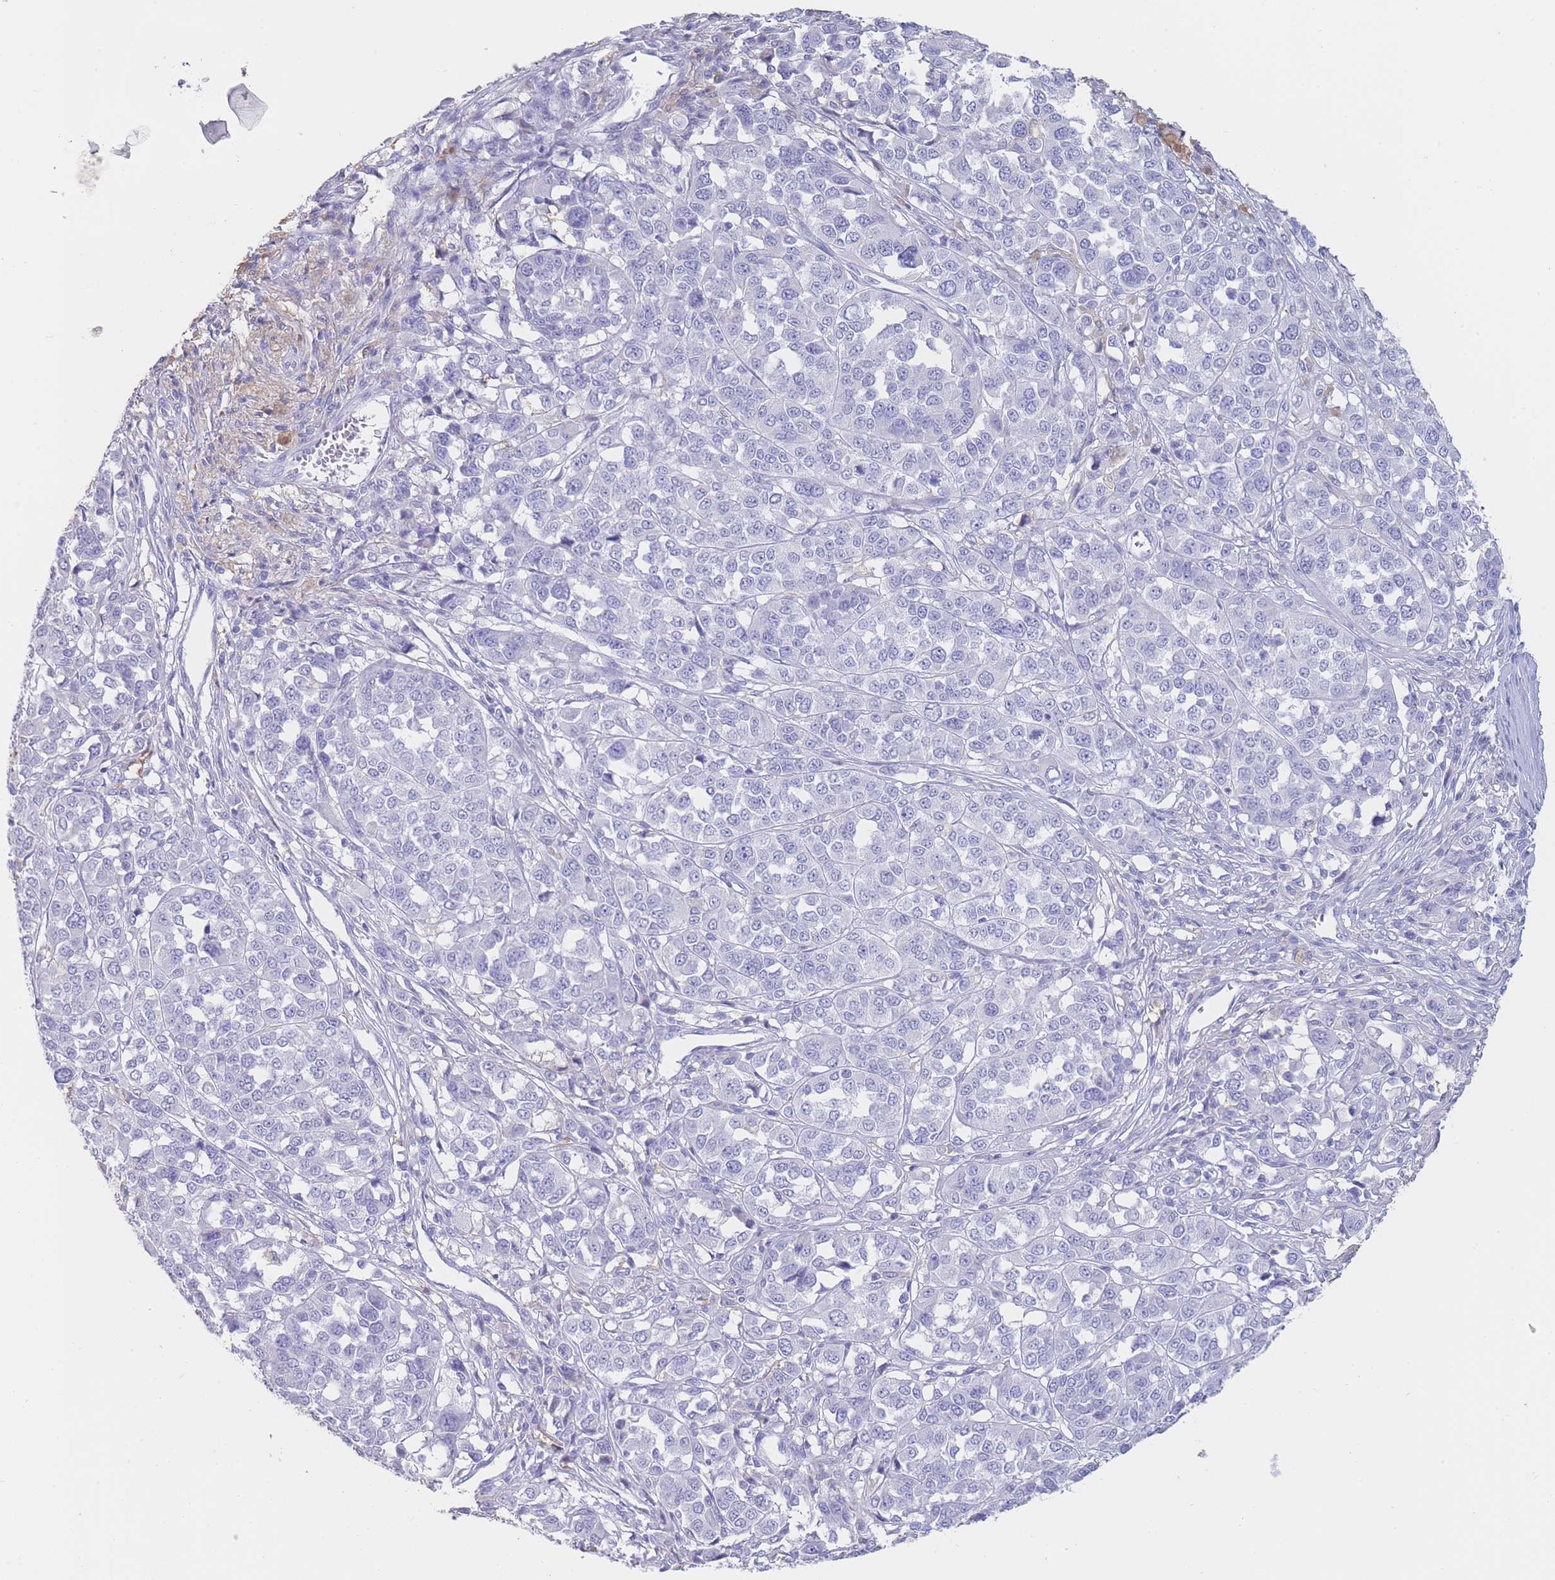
{"staining": {"intensity": "negative", "quantity": "none", "location": "none"}, "tissue": "melanoma", "cell_type": "Tumor cells", "image_type": "cancer", "snomed": [{"axis": "morphology", "description": "Malignant melanoma, Metastatic site"}, {"axis": "topography", "description": "Lymph node"}], "caption": "There is no significant expression in tumor cells of melanoma.", "gene": "CD37", "patient": {"sex": "male", "age": 44}}